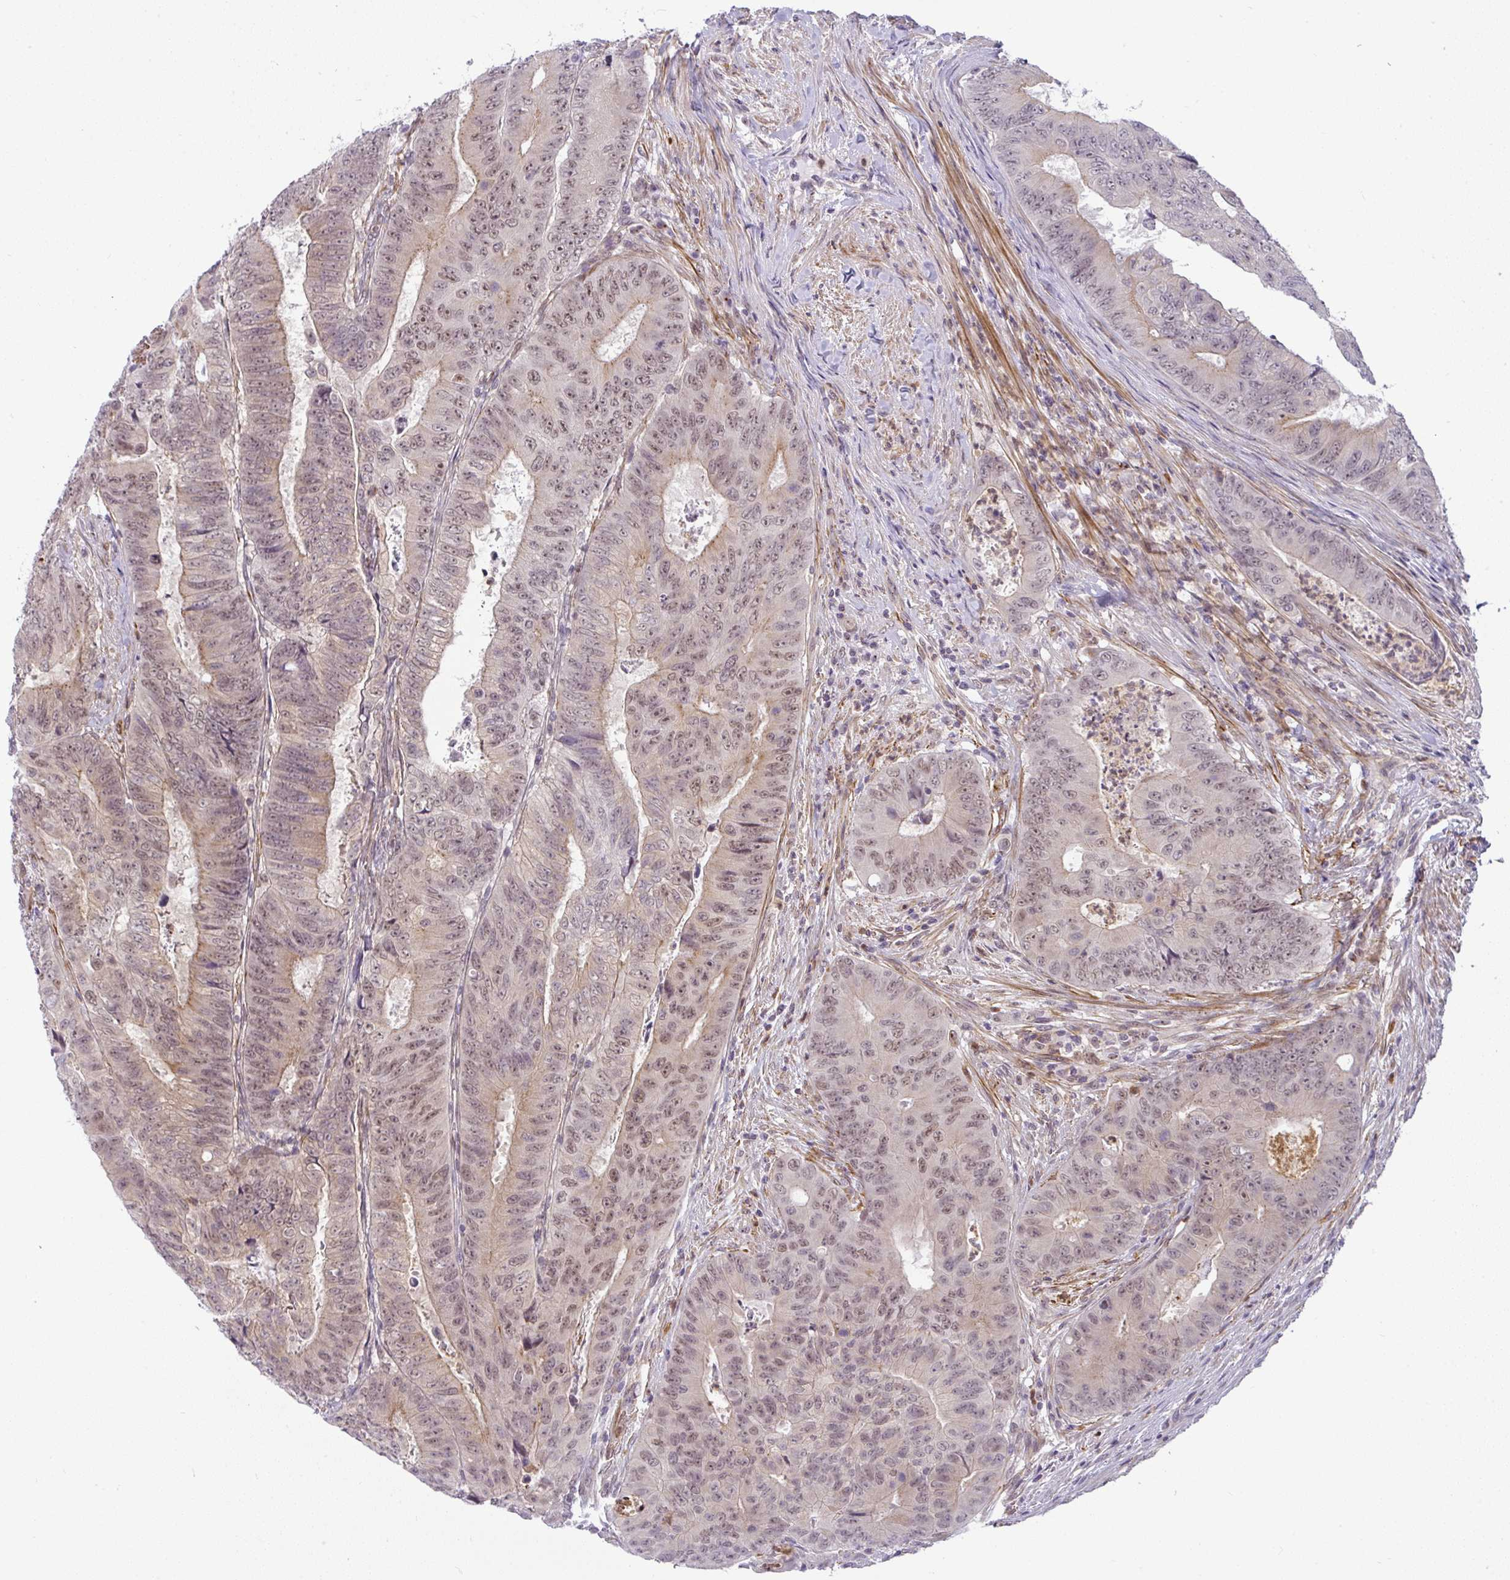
{"staining": {"intensity": "moderate", "quantity": "25%-75%", "location": "nuclear"}, "tissue": "colorectal cancer", "cell_type": "Tumor cells", "image_type": "cancer", "snomed": [{"axis": "morphology", "description": "Adenocarcinoma, NOS"}, {"axis": "topography", "description": "Colon"}], "caption": "Immunohistochemical staining of colorectal cancer (adenocarcinoma) displays medium levels of moderate nuclear protein positivity in approximately 25%-75% of tumor cells.", "gene": "DZIP1", "patient": {"sex": "female", "age": 48}}